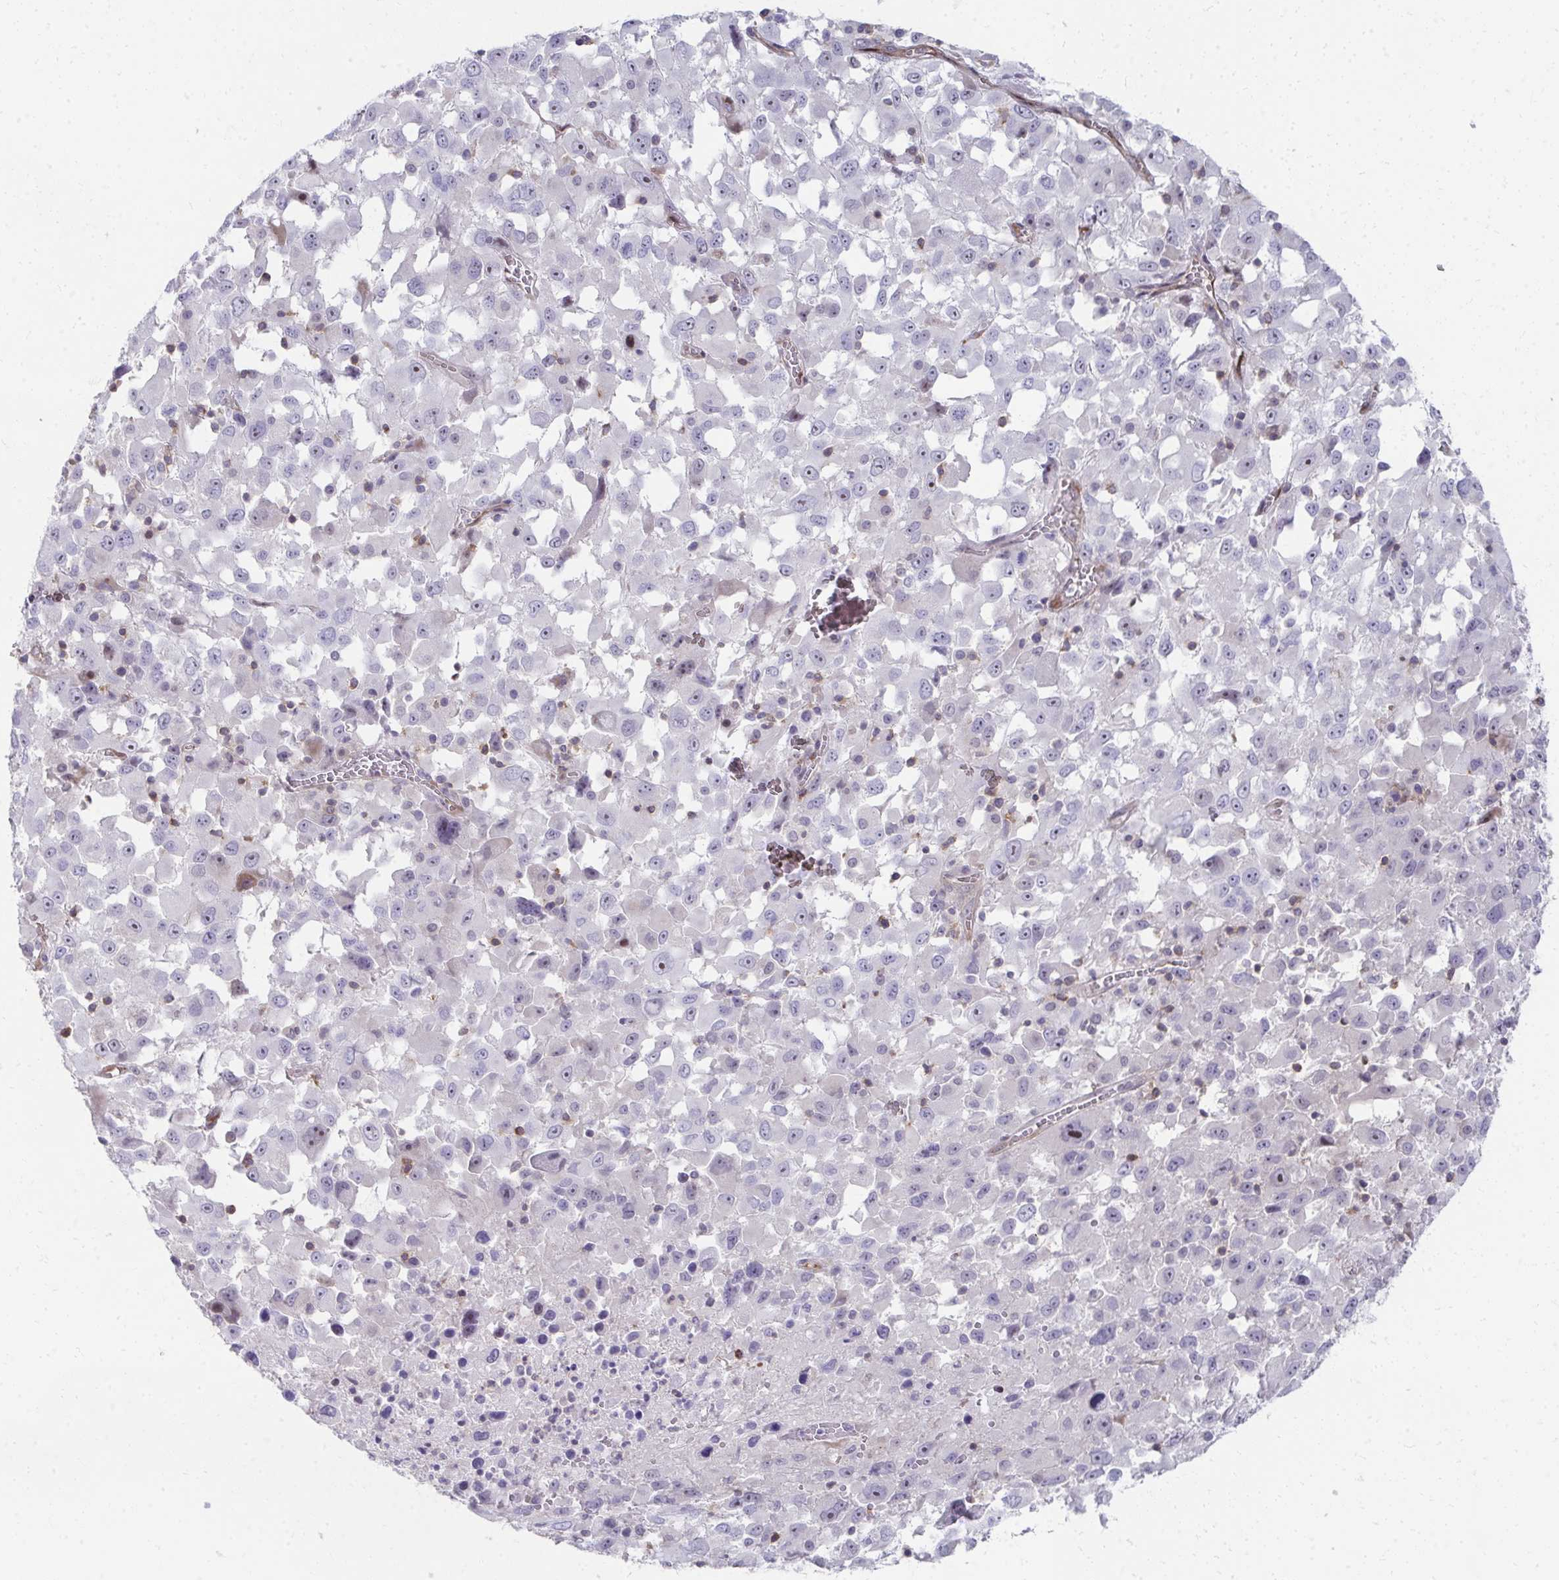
{"staining": {"intensity": "weak", "quantity": "25%-75%", "location": "nuclear"}, "tissue": "melanoma", "cell_type": "Tumor cells", "image_type": "cancer", "snomed": [{"axis": "morphology", "description": "Malignant melanoma, Metastatic site"}, {"axis": "topography", "description": "Soft tissue"}], "caption": "Tumor cells demonstrate weak nuclear expression in approximately 25%-75% of cells in malignant melanoma (metastatic site). (IHC, brightfield microscopy, high magnification).", "gene": "FOXN3", "patient": {"sex": "male", "age": 50}}